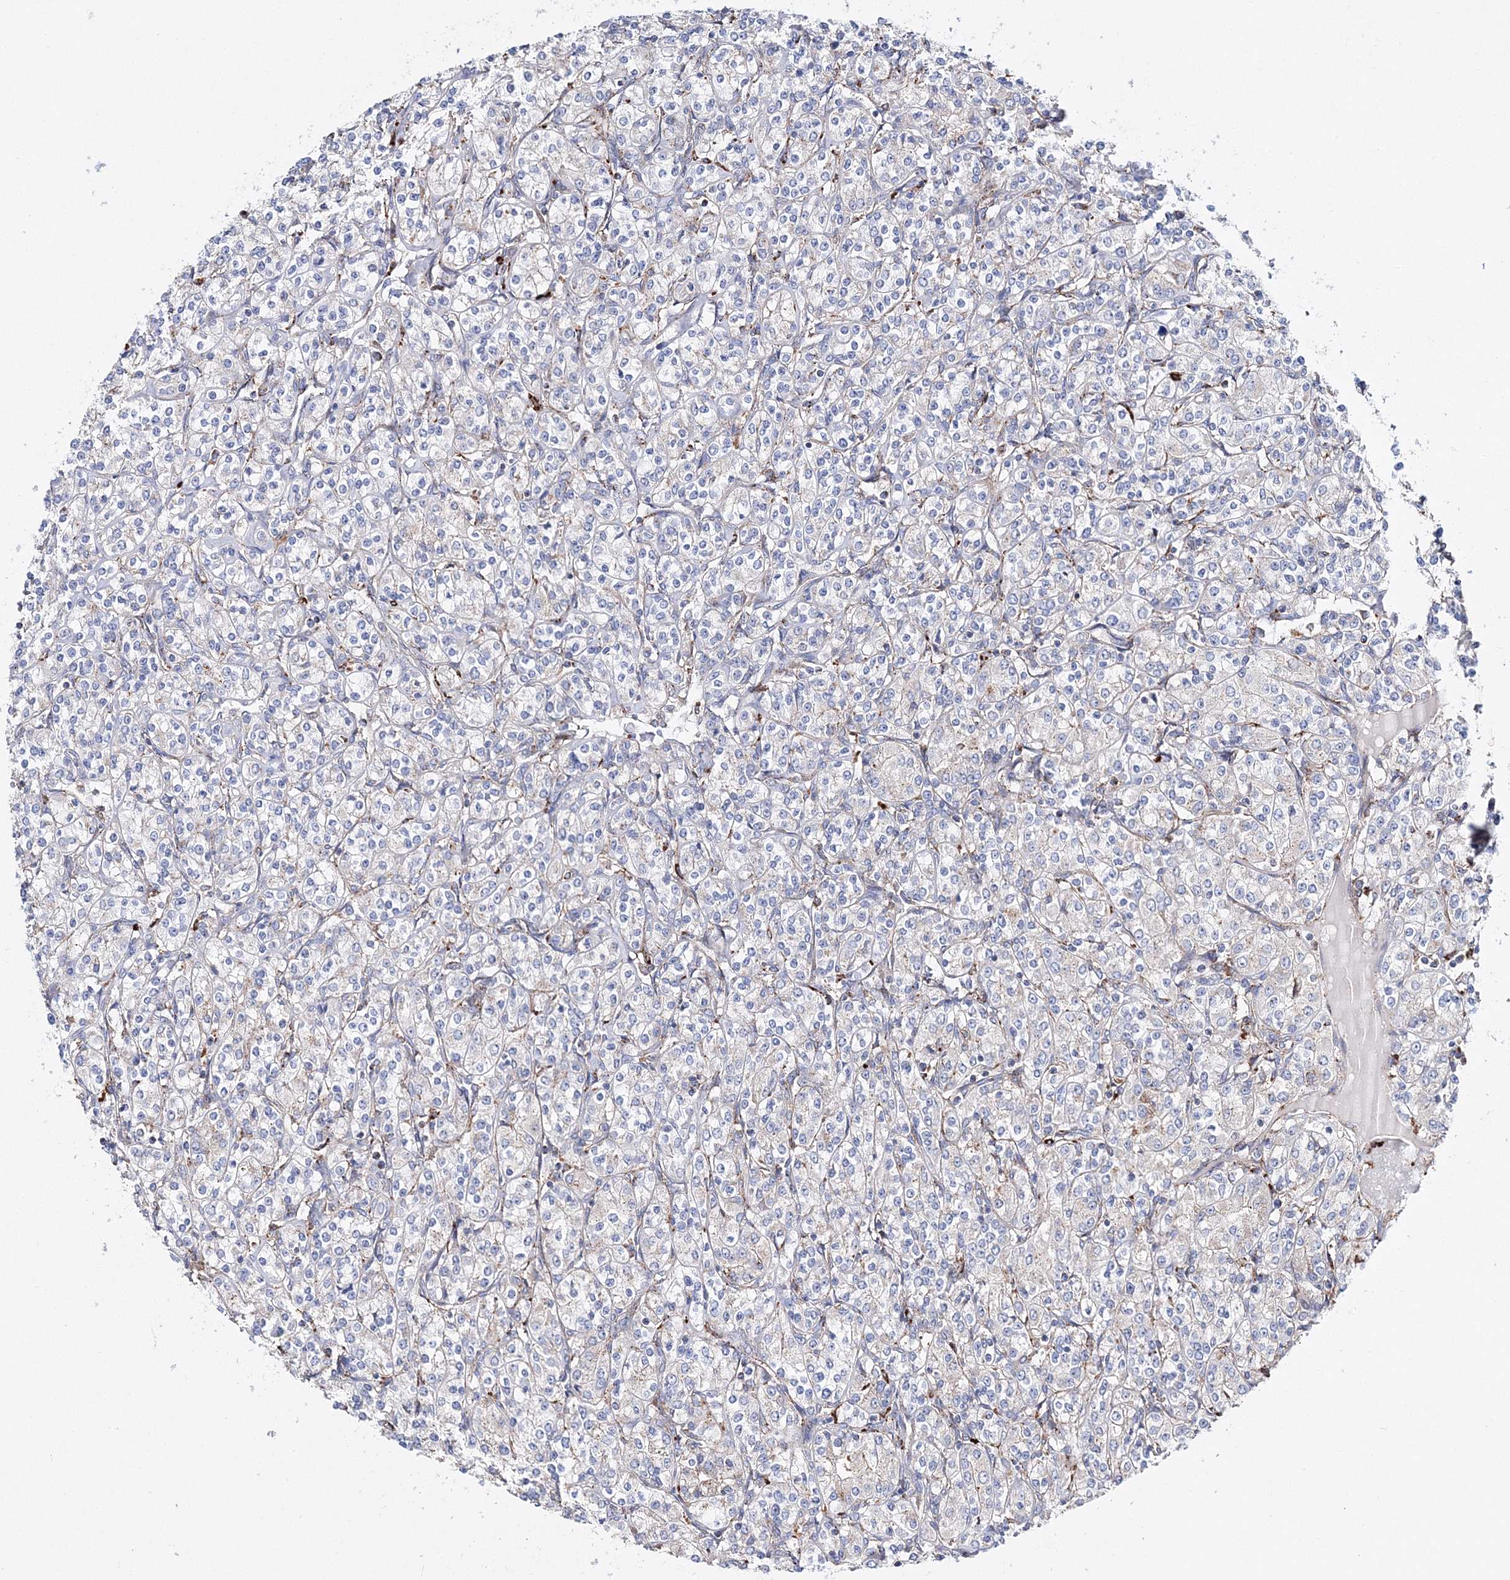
{"staining": {"intensity": "negative", "quantity": "none", "location": "none"}, "tissue": "renal cancer", "cell_type": "Tumor cells", "image_type": "cancer", "snomed": [{"axis": "morphology", "description": "Adenocarcinoma, NOS"}, {"axis": "topography", "description": "Kidney"}], "caption": "Renal cancer was stained to show a protein in brown. There is no significant expression in tumor cells.", "gene": "C3orf38", "patient": {"sex": "male", "age": 77}}